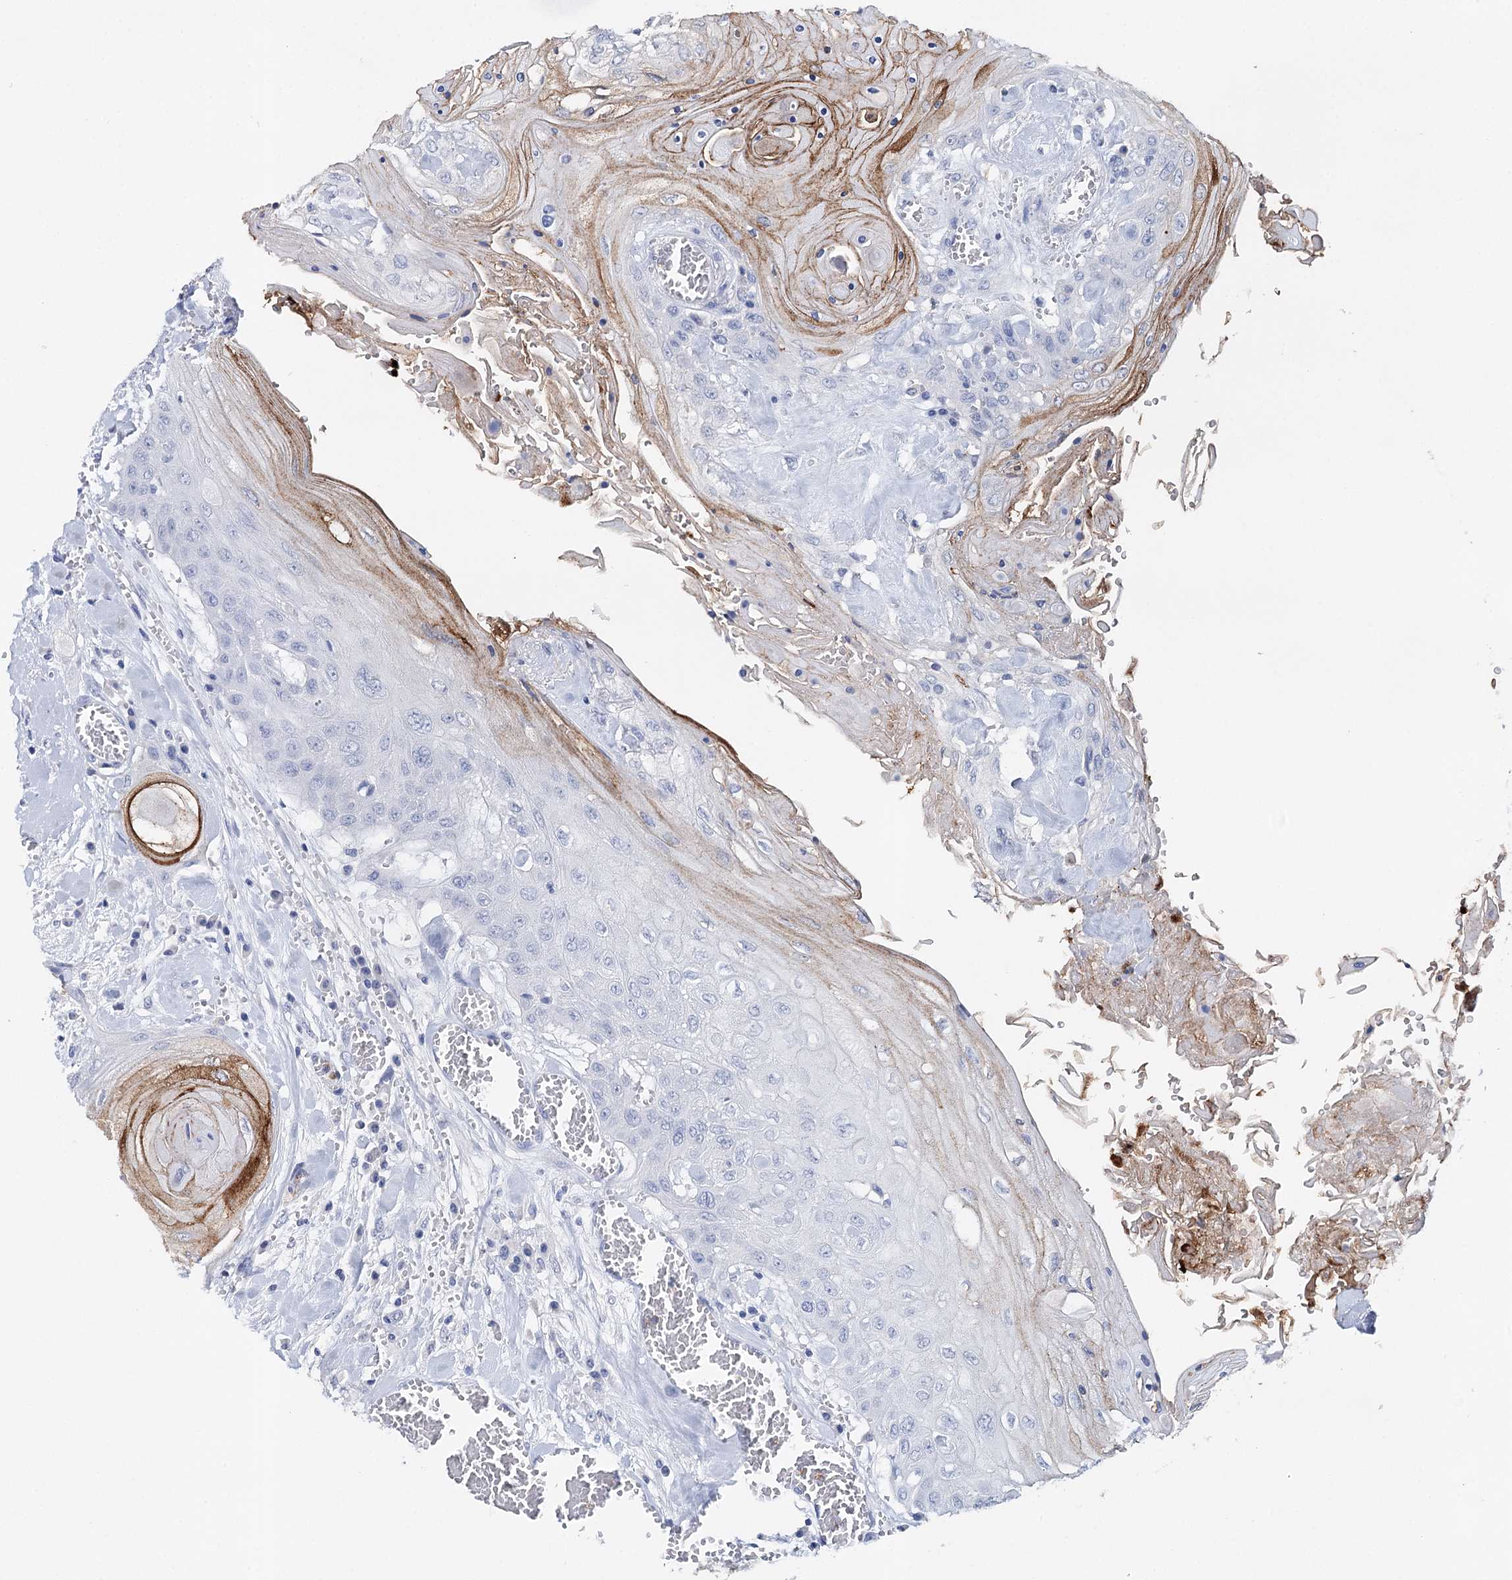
{"staining": {"intensity": "negative", "quantity": "none", "location": "none"}, "tissue": "head and neck cancer", "cell_type": "Tumor cells", "image_type": "cancer", "snomed": [{"axis": "morphology", "description": "Squamous cell carcinoma, NOS"}, {"axis": "topography", "description": "Head-Neck"}], "caption": "This is an immunohistochemistry (IHC) histopathology image of squamous cell carcinoma (head and neck). There is no staining in tumor cells.", "gene": "CEACAM8", "patient": {"sex": "female", "age": 43}}